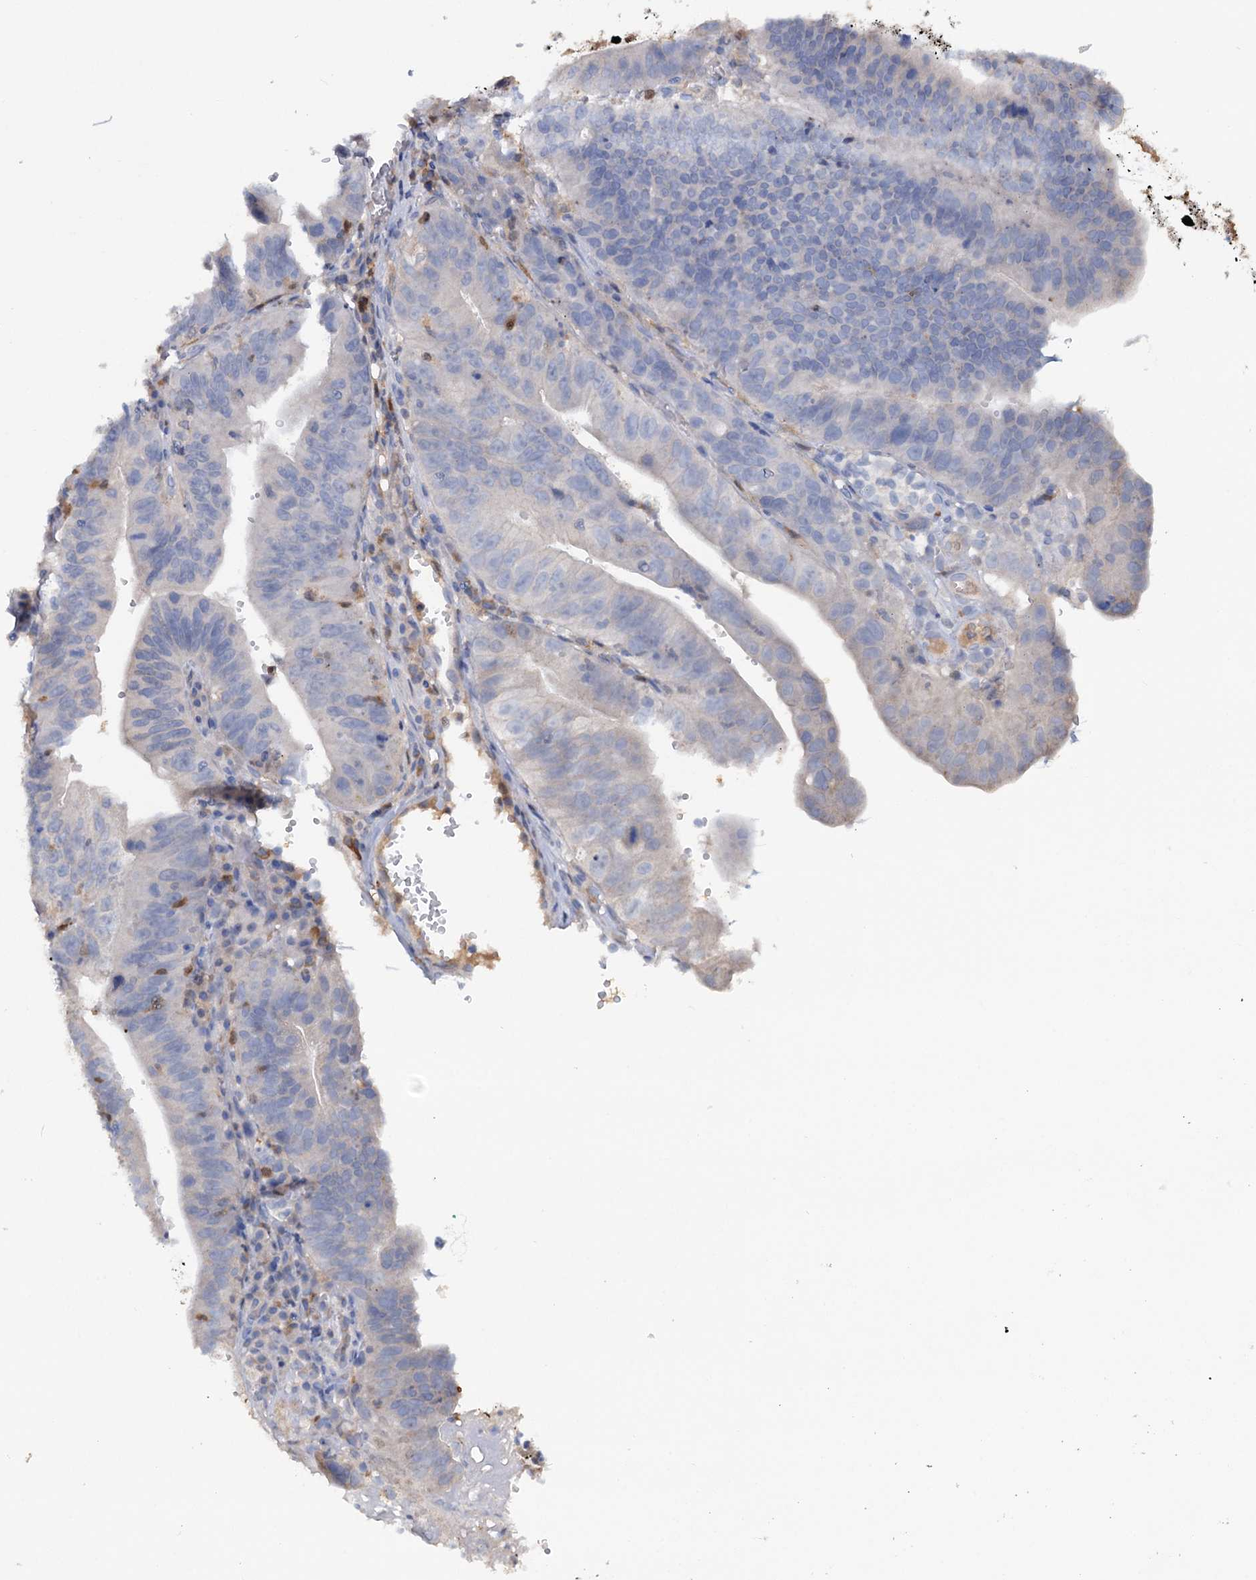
{"staining": {"intensity": "weak", "quantity": "<25%", "location": "cytoplasmic/membranous,nuclear"}, "tissue": "stomach cancer", "cell_type": "Tumor cells", "image_type": "cancer", "snomed": [{"axis": "morphology", "description": "Adenocarcinoma, NOS"}, {"axis": "topography", "description": "Stomach"}], "caption": "Protein analysis of stomach cancer (adenocarcinoma) reveals no significant positivity in tumor cells.", "gene": "IL17RD", "patient": {"sex": "male", "age": 59}}